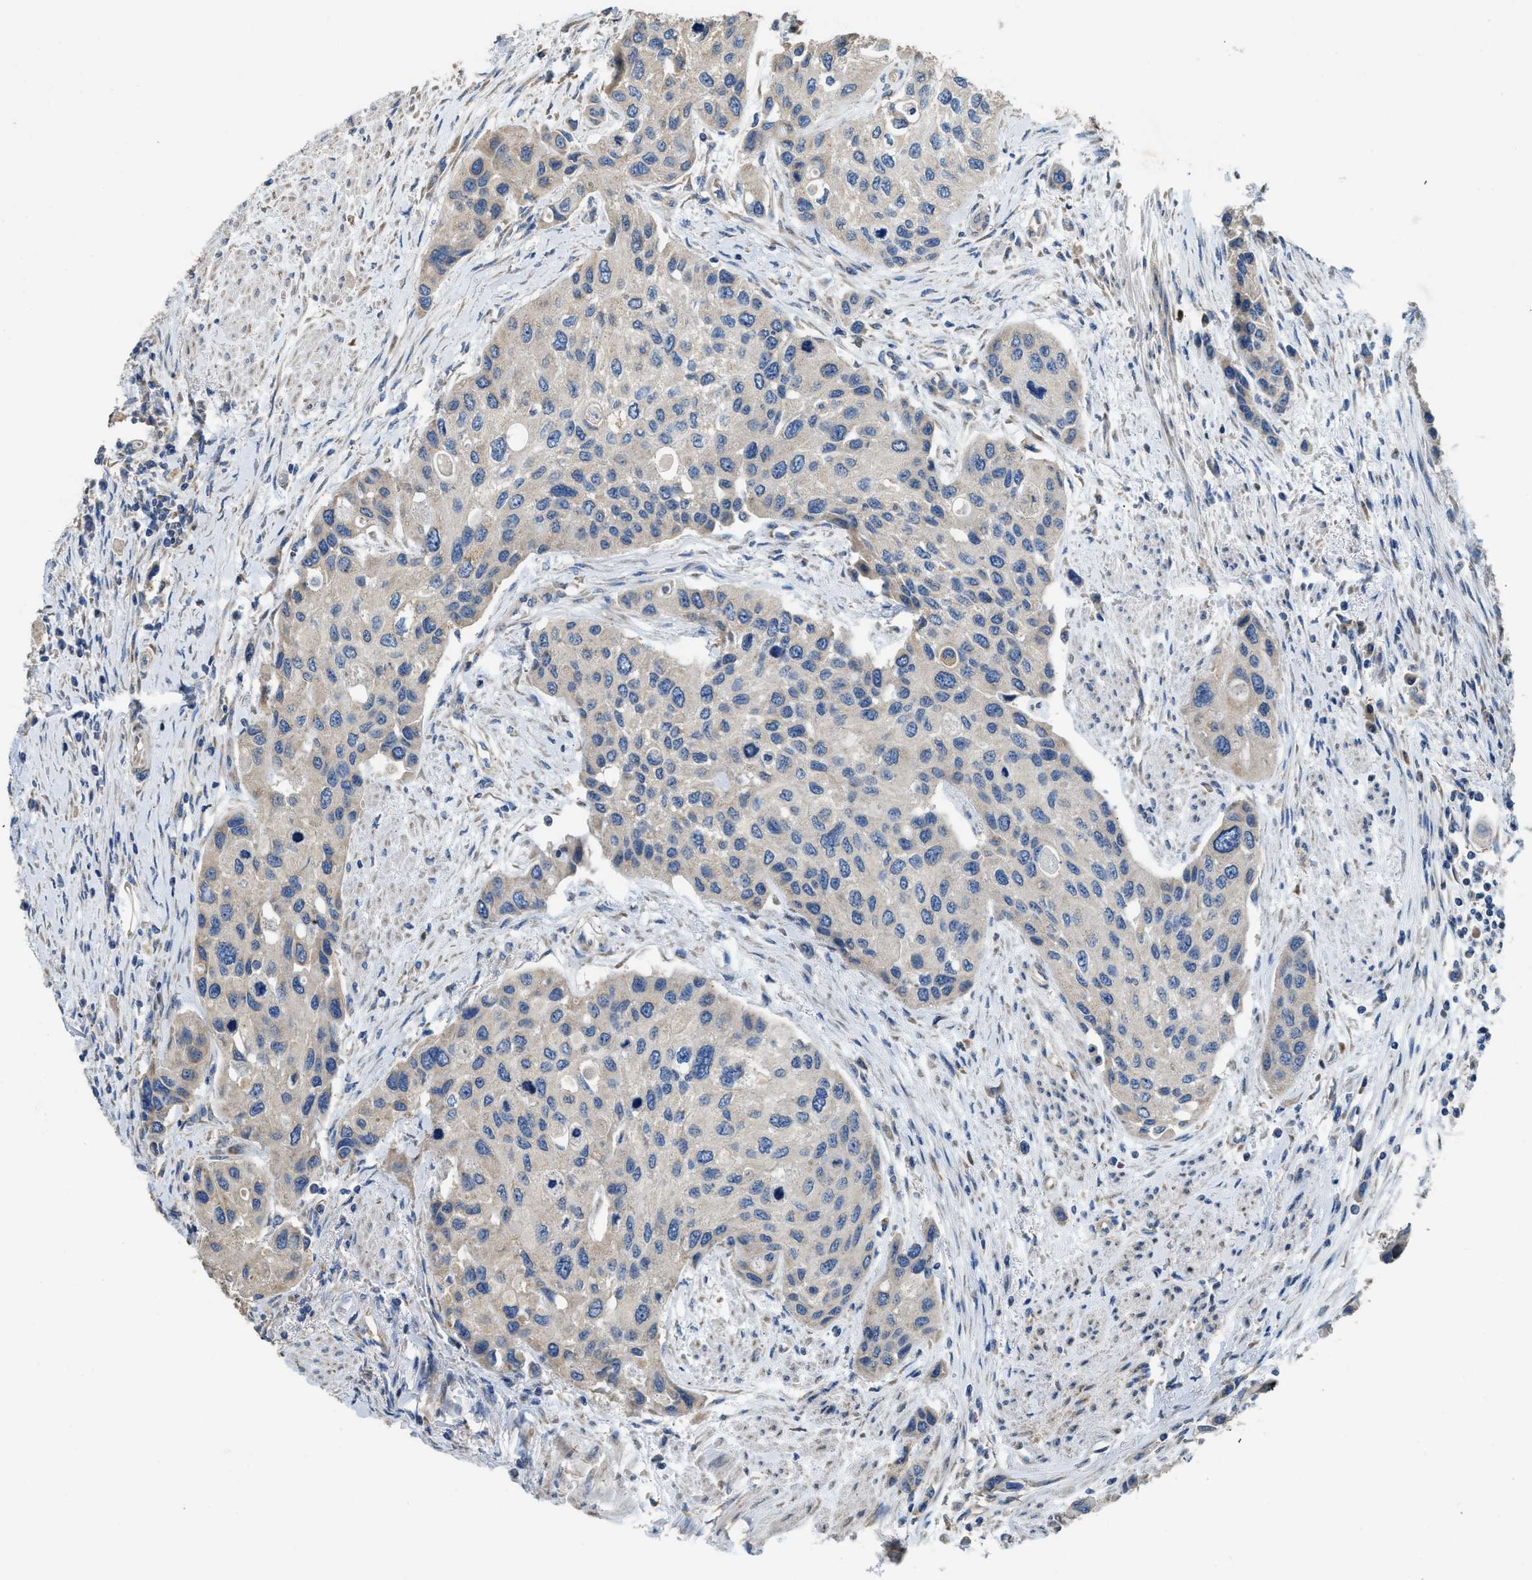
{"staining": {"intensity": "negative", "quantity": "none", "location": "none"}, "tissue": "urothelial cancer", "cell_type": "Tumor cells", "image_type": "cancer", "snomed": [{"axis": "morphology", "description": "Urothelial carcinoma, High grade"}, {"axis": "topography", "description": "Urinary bladder"}], "caption": "Immunohistochemical staining of human high-grade urothelial carcinoma shows no significant expression in tumor cells.", "gene": "TMEM150A", "patient": {"sex": "female", "age": 56}}